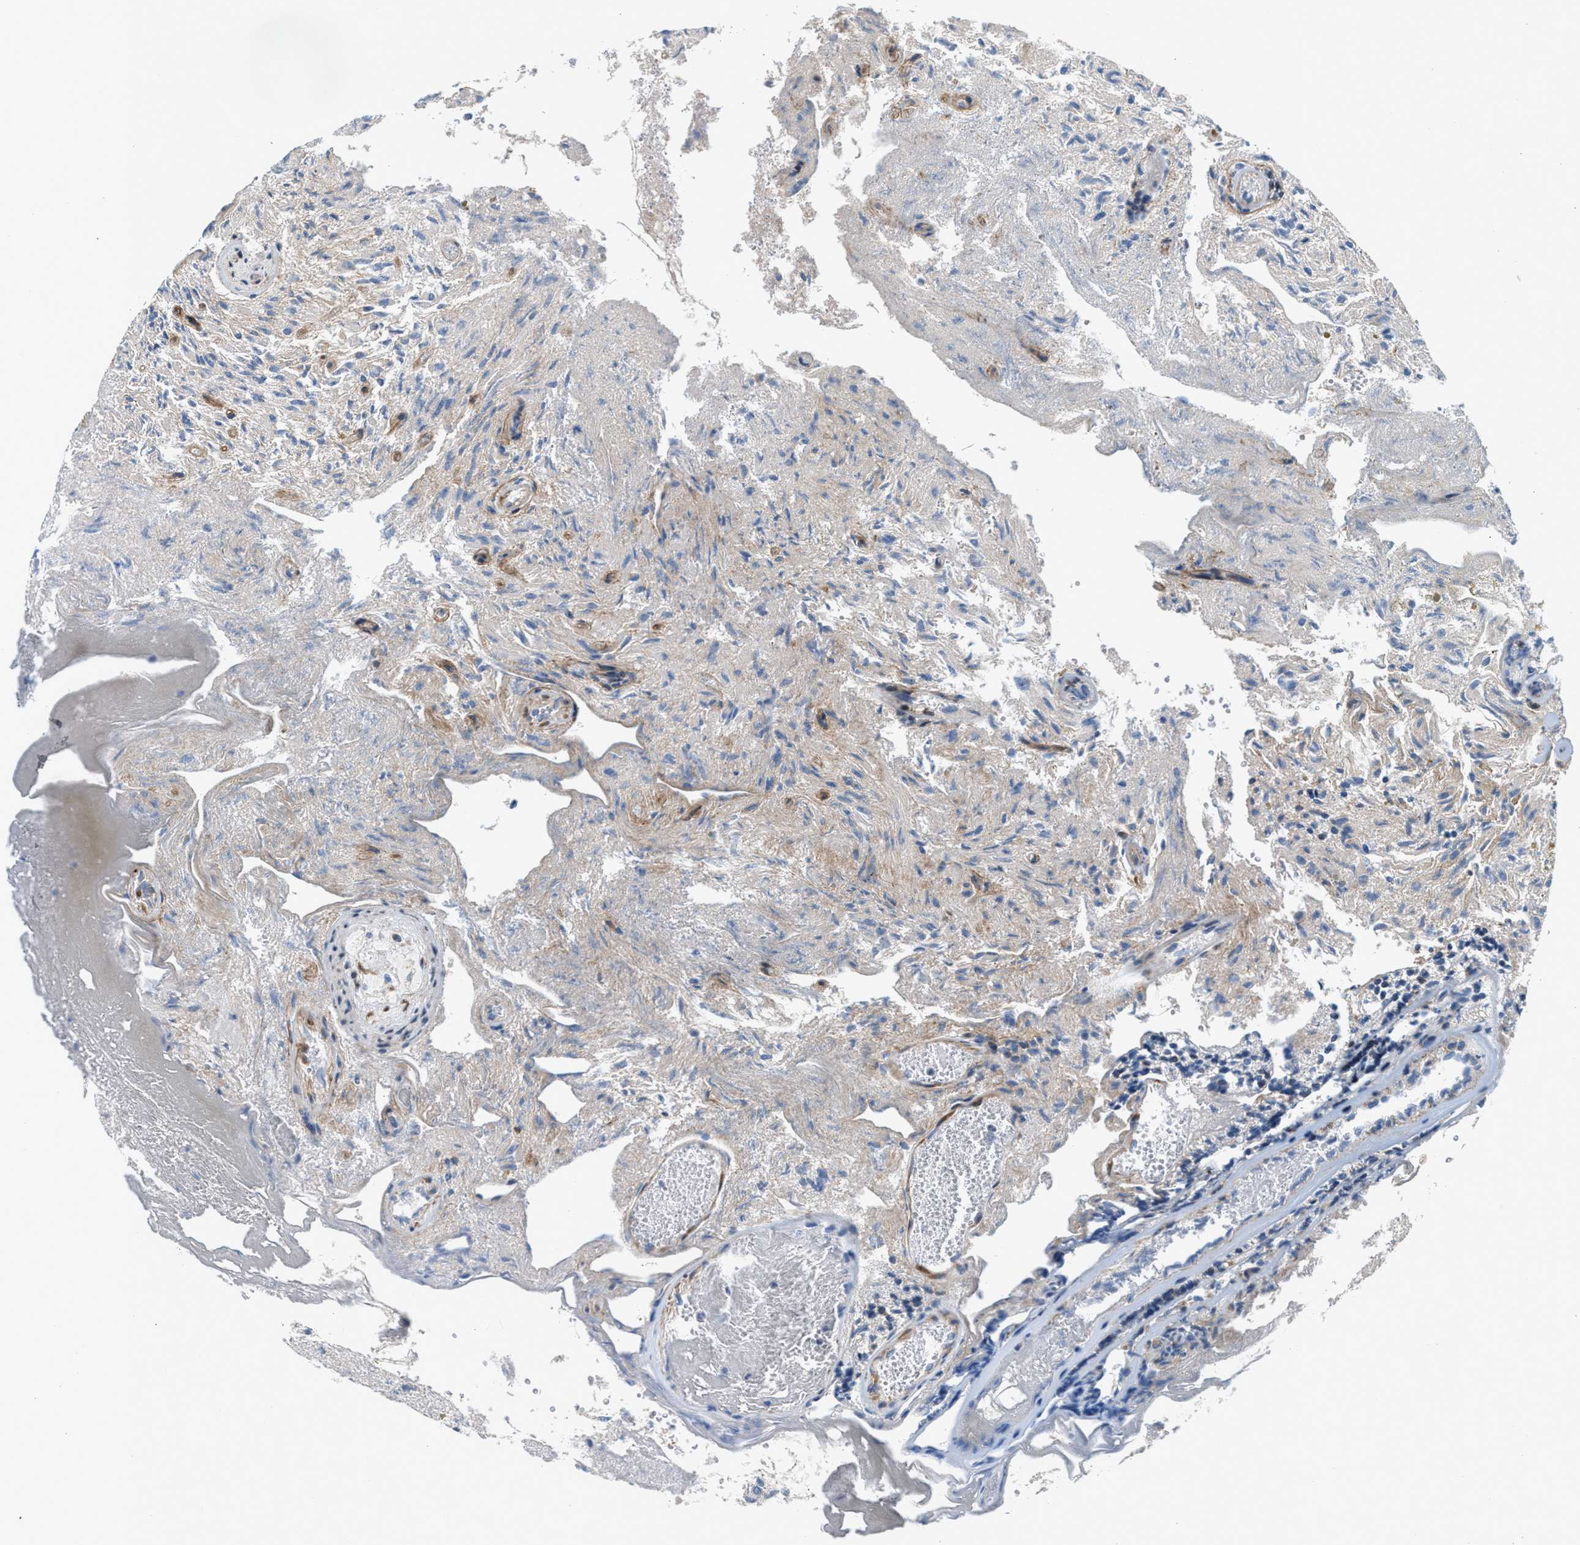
{"staining": {"intensity": "negative", "quantity": "none", "location": "none"}, "tissue": "glioma", "cell_type": "Tumor cells", "image_type": "cancer", "snomed": [{"axis": "morphology", "description": "Glioma, malignant, High grade"}, {"axis": "topography", "description": "Brain"}], "caption": "Immunohistochemical staining of malignant glioma (high-grade) shows no significant expression in tumor cells.", "gene": "CYB5D1", "patient": {"sex": "female", "age": 59}}